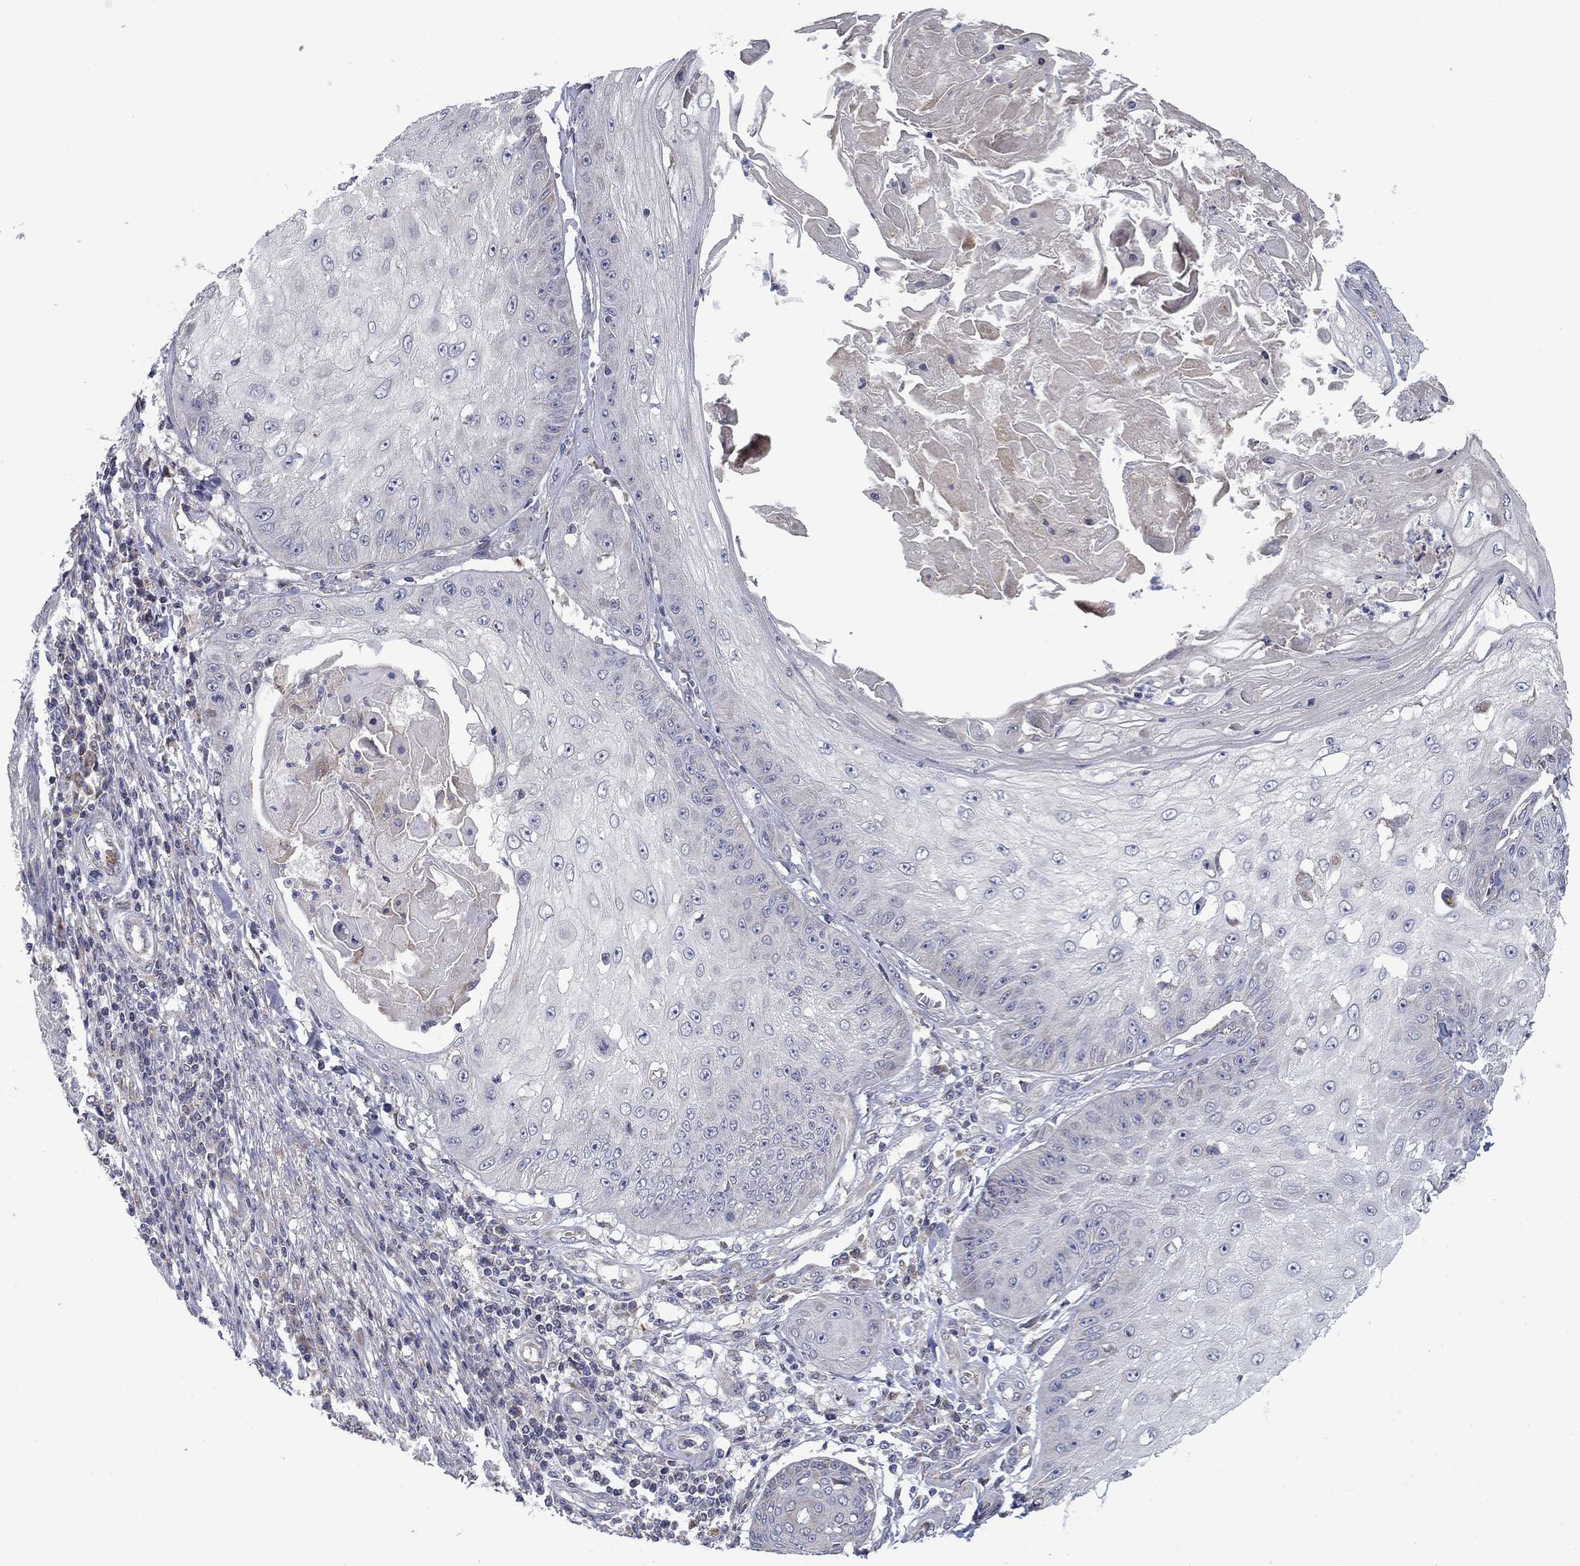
{"staining": {"intensity": "negative", "quantity": "none", "location": "none"}, "tissue": "skin cancer", "cell_type": "Tumor cells", "image_type": "cancer", "snomed": [{"axis": "morphology", "description": "Squamous cell carcinoma, NOS"}, {"axis": "topography", "description": "Skin"}], "caption": "Immunohistochemistry of squamous cell carcinoma (skin) reveals no staining in tumor cells.", "gene": "MMAA", "patient": {"sex": "male", "age": 70}}